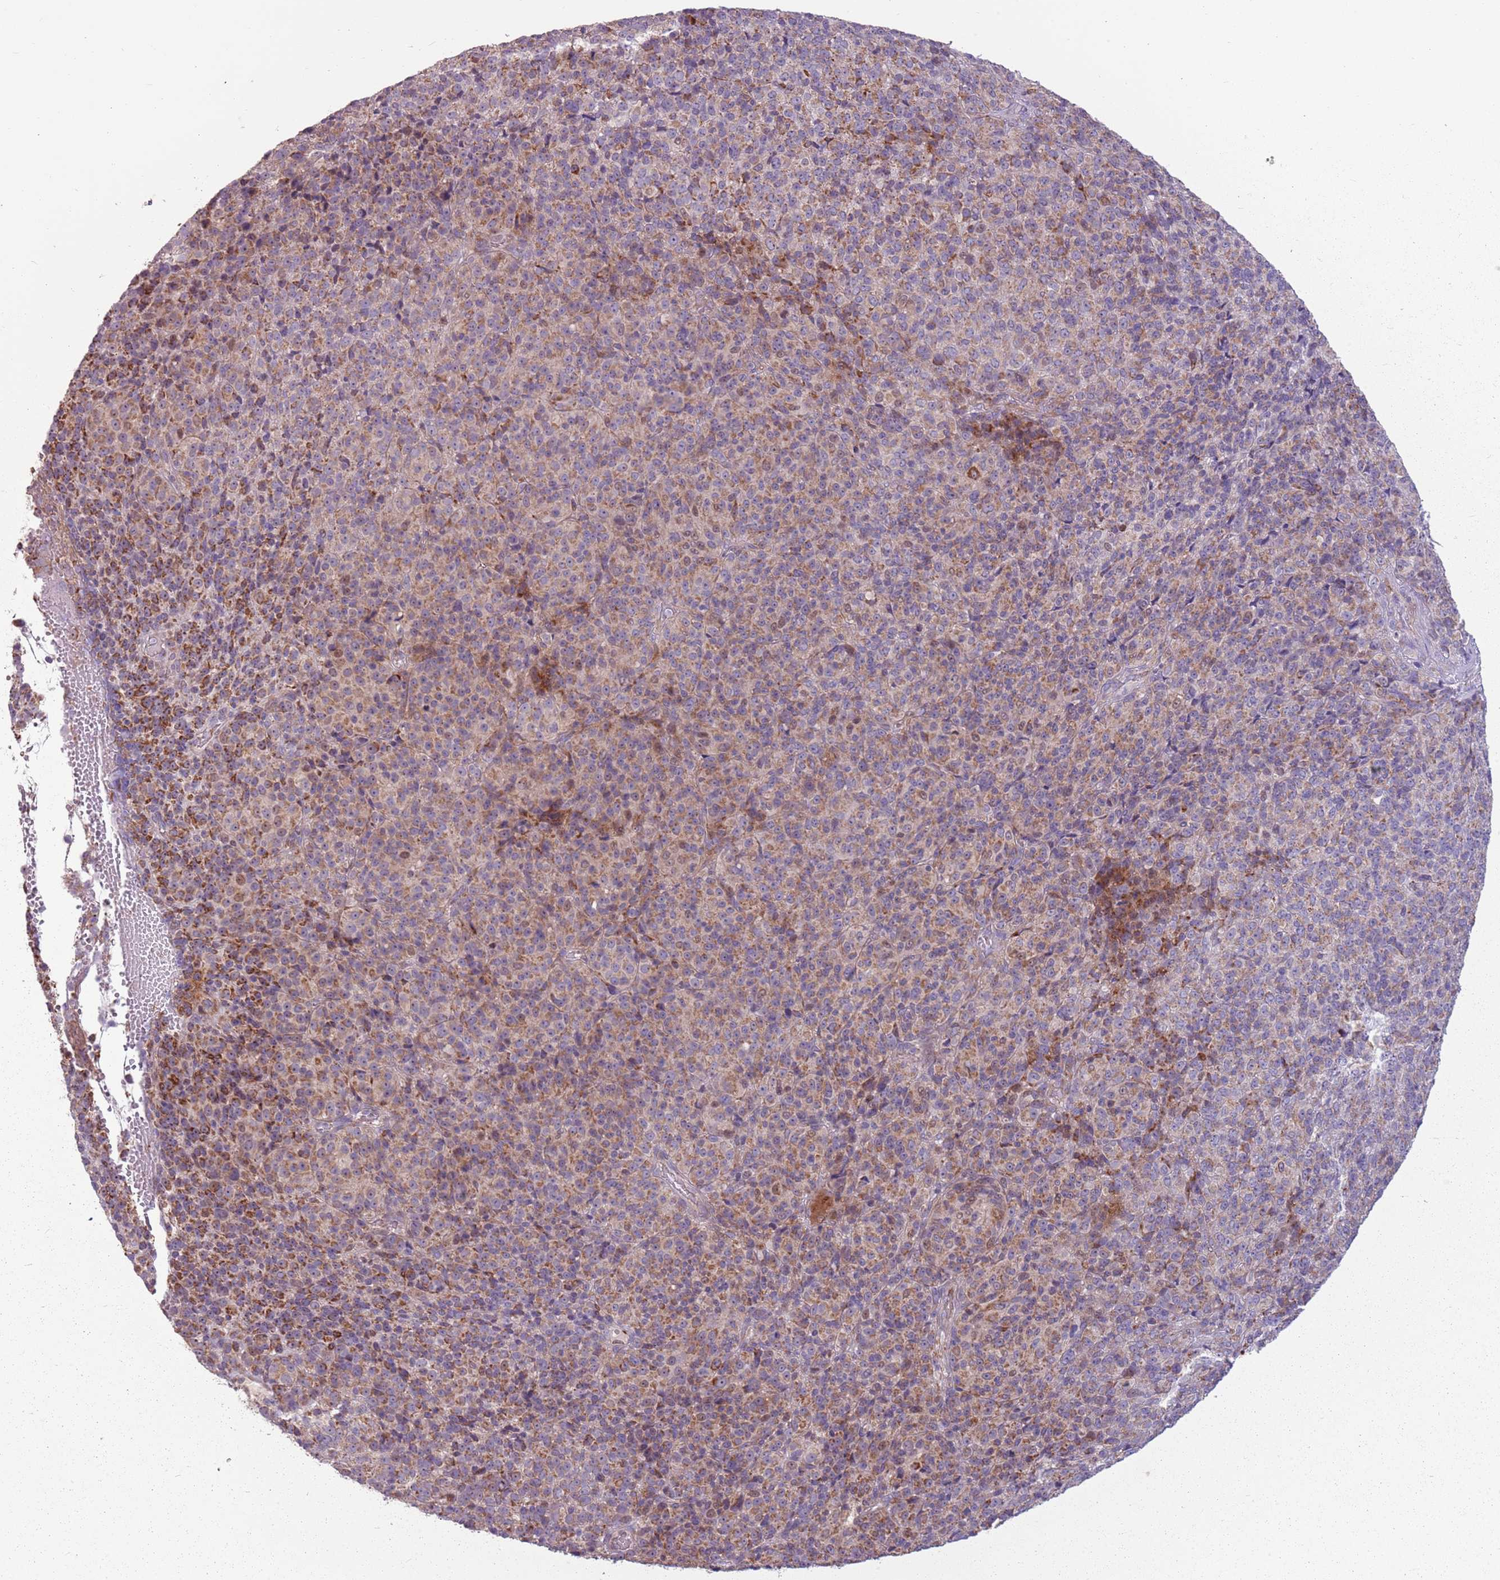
{"staining": {"intensity": "moderate", "quantity": ">75%", "location": "cytoplasmic/membranous"}, "tissue": "melanoma", "cell_type": "Tumor cells", "image_type": "cancer", "snomed": [{"axis": "morphology", "description": "Malignant melanoma, Metastatic site"}, {"axis": "topography", "description": "Brain"}], "caption": "This histopathology image displays melanoma stained with immunohistochemistry (IHC) to label a protein in brown. The cytoplasmic/membranous of tumor cells show moderate positivity for the protein. Nuclei are counter-stained blue.", "gene": "ZNF530", "patient": {"sex": "female", "age": 56}}